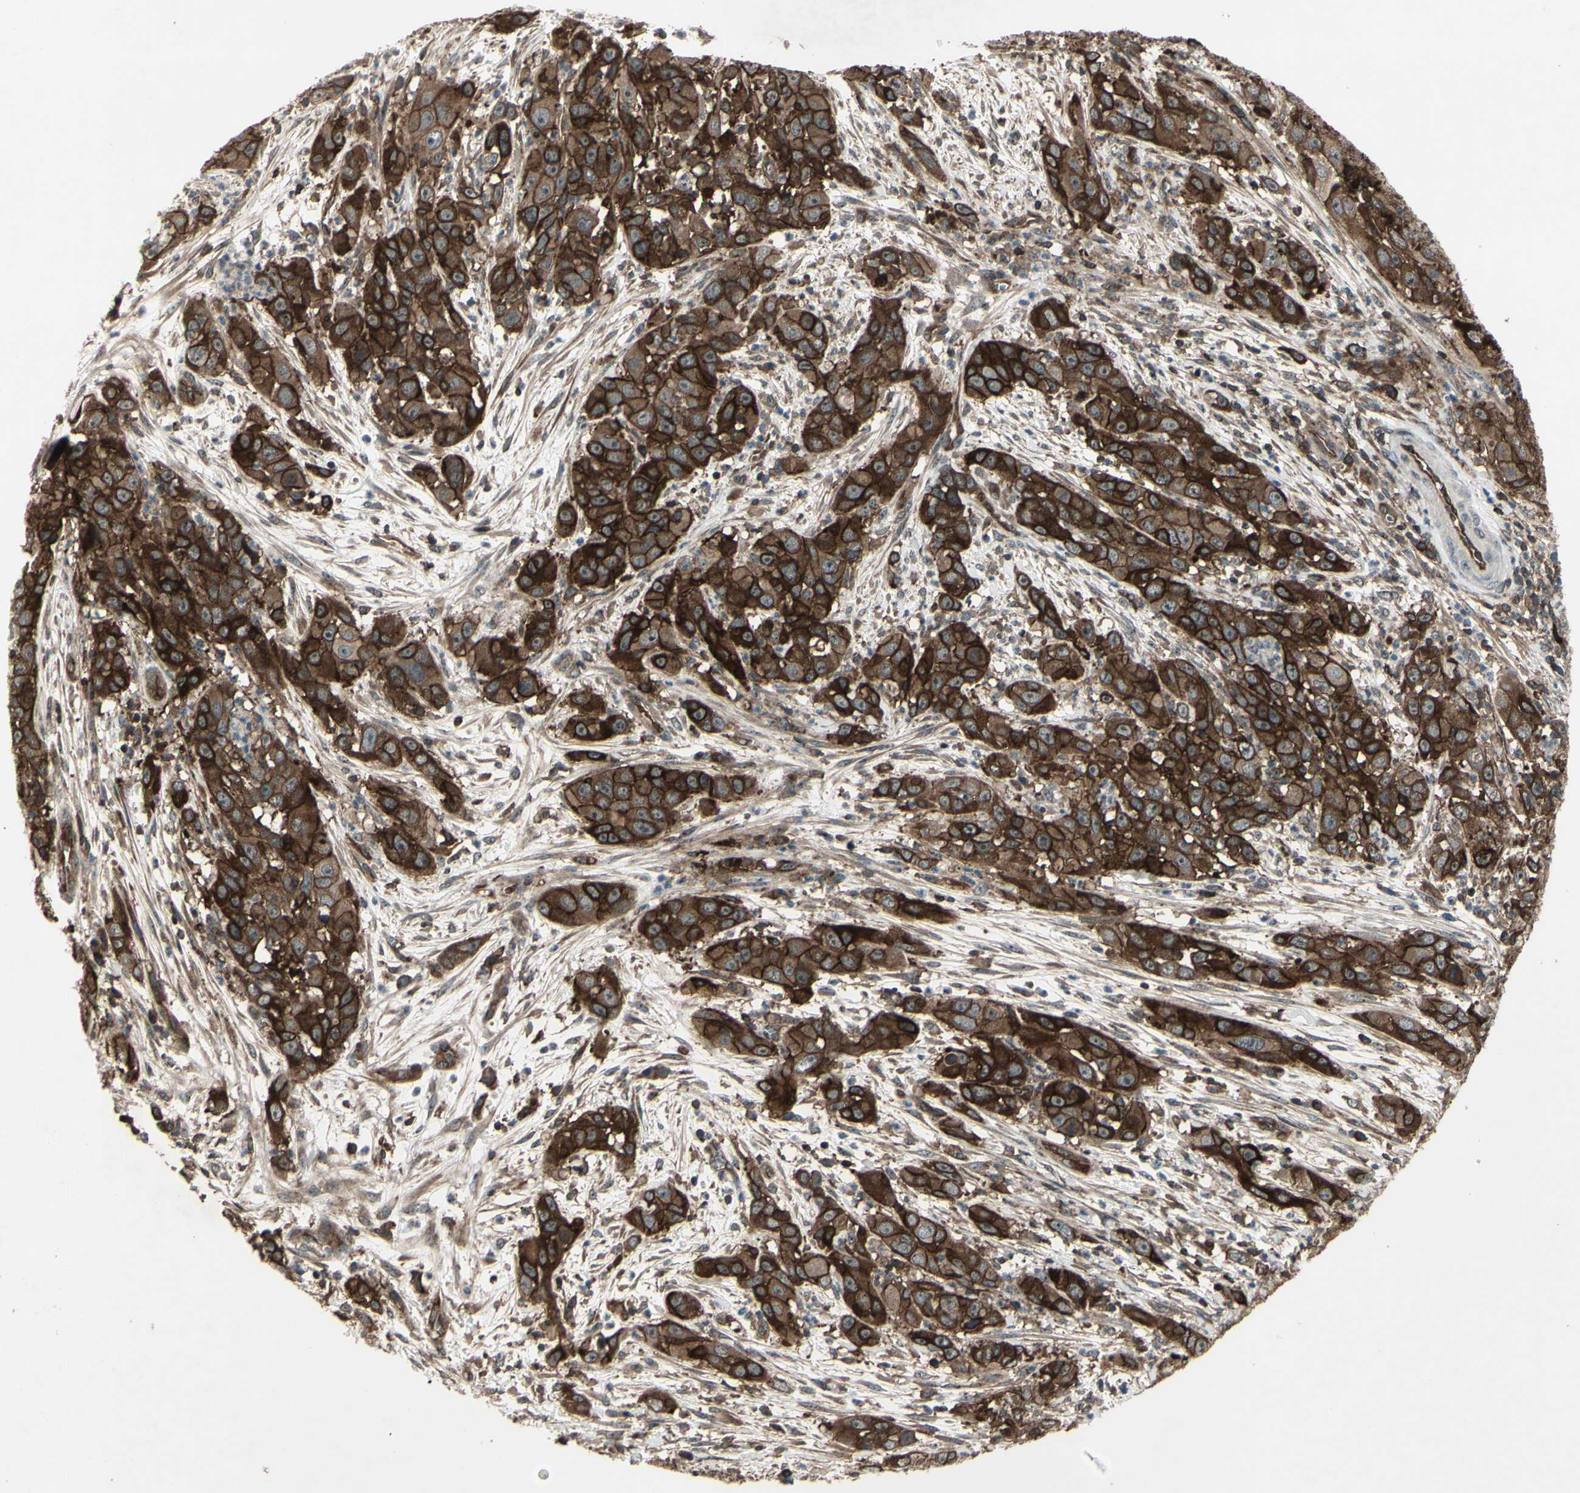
{"staining": {"intensity": "strong", "quantity": ">75%", "location": "cytoplasmic/membranous"}, "tissue": "cervical cancer", "cell_type": "Tumor cells", "image_type": "cancer", "snomed": [{"axis": "morphology", "description": "Squamous cell carcinoma, NOS"}, {"axis": "topography", "description": "Cervix"}], "caption": "Strong cytoplasmic/membranous expression is appreciated in approximately >75% of tumor cells in cervical squamous cell carcinoma. The protein is shown in brown color, while the nuclei are stained blue.", "gene": "FXYD5", "patient": {"sex": "female", "age": 32}}